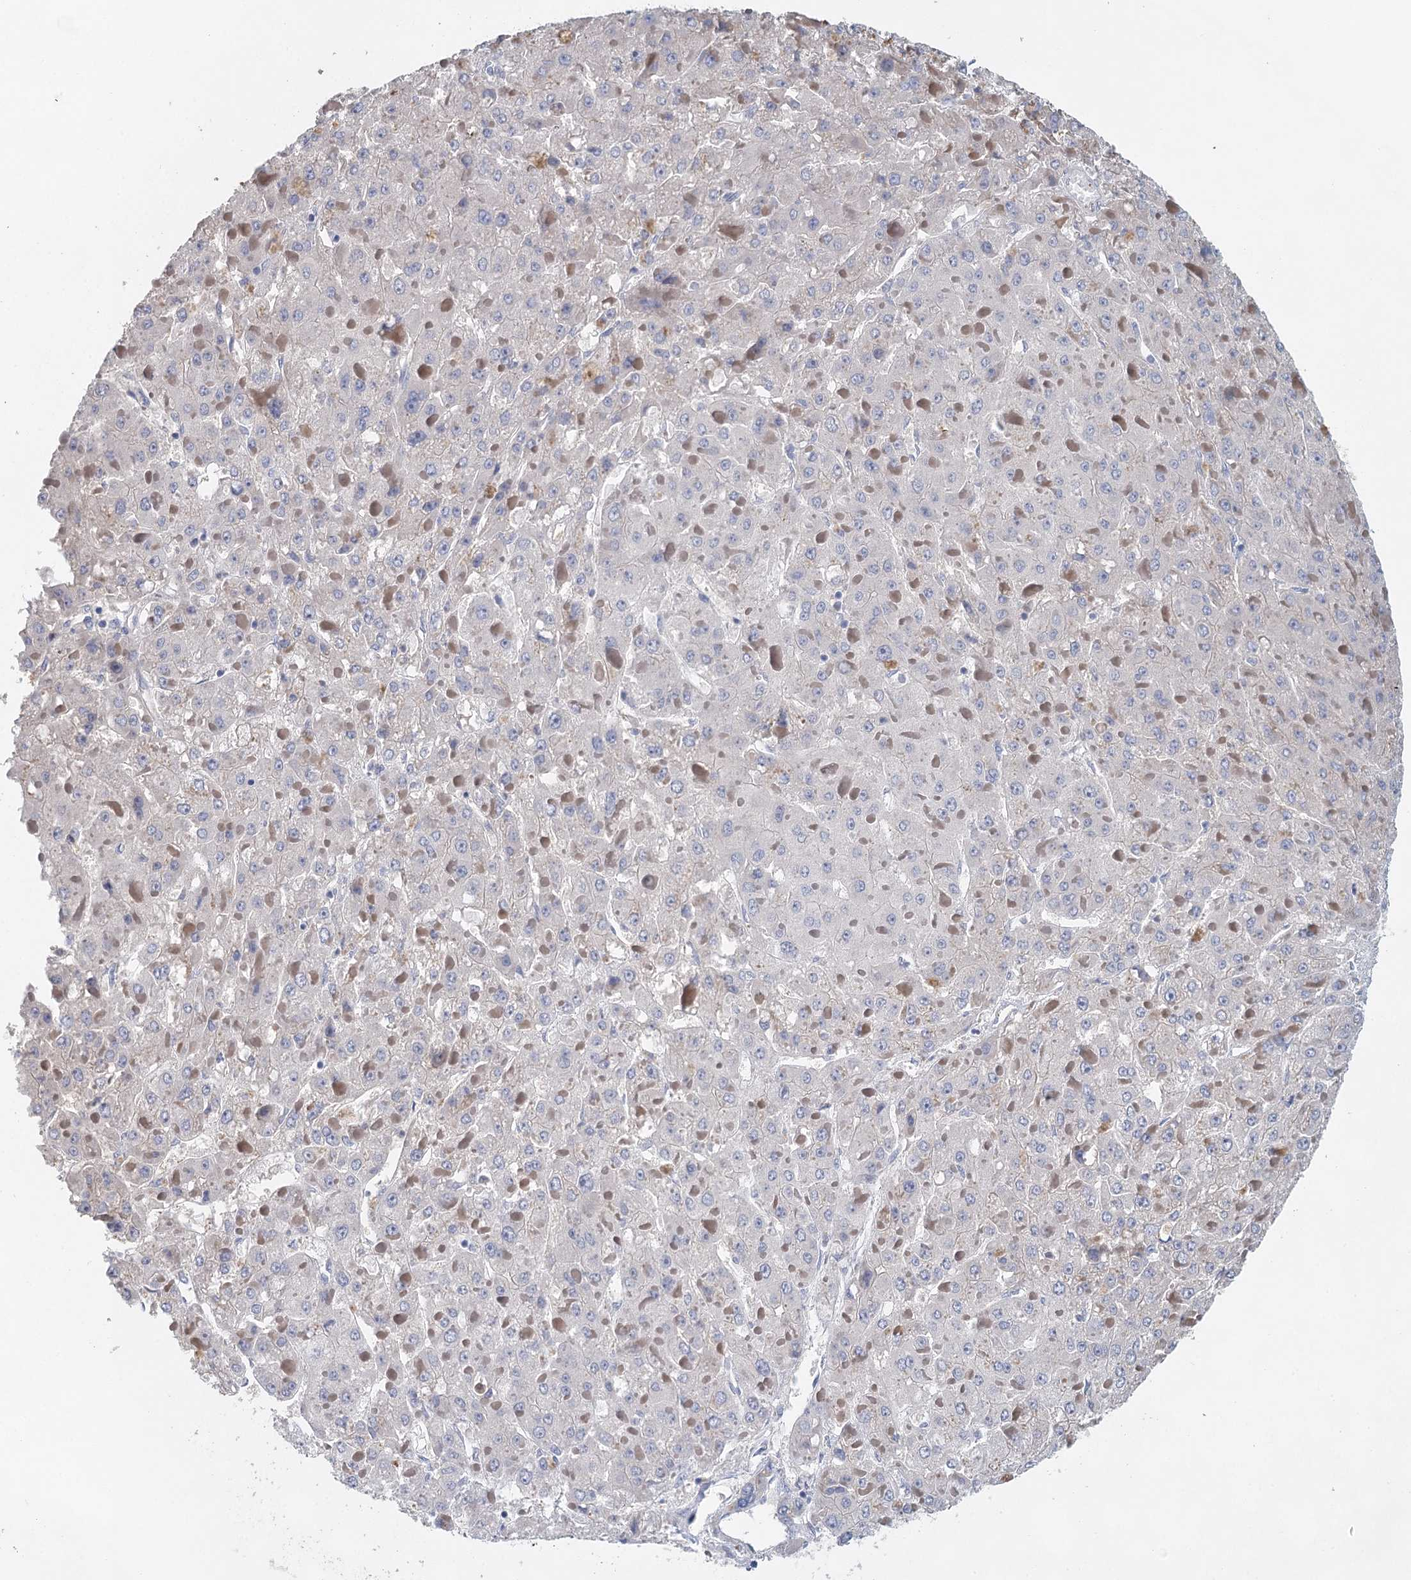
{"staining": {"intensity": "negative", "quantity": "none", "location": "none"}, "tissue": "liver cancer", "cell_type": "Tumor cells", "image_type": "cancer", "snomed": [{"axis": "morphology", "description": "Carcinoma, Hepatocellular, NOS"}, {"axis": "topography", "description": "Liver"}], "caption": "Liver cancer was stained to show a protein in brown. There is no significant expression in tumor cells.", "gene": "MYL6B", "patient": {"sex": "female", "age": 73}}